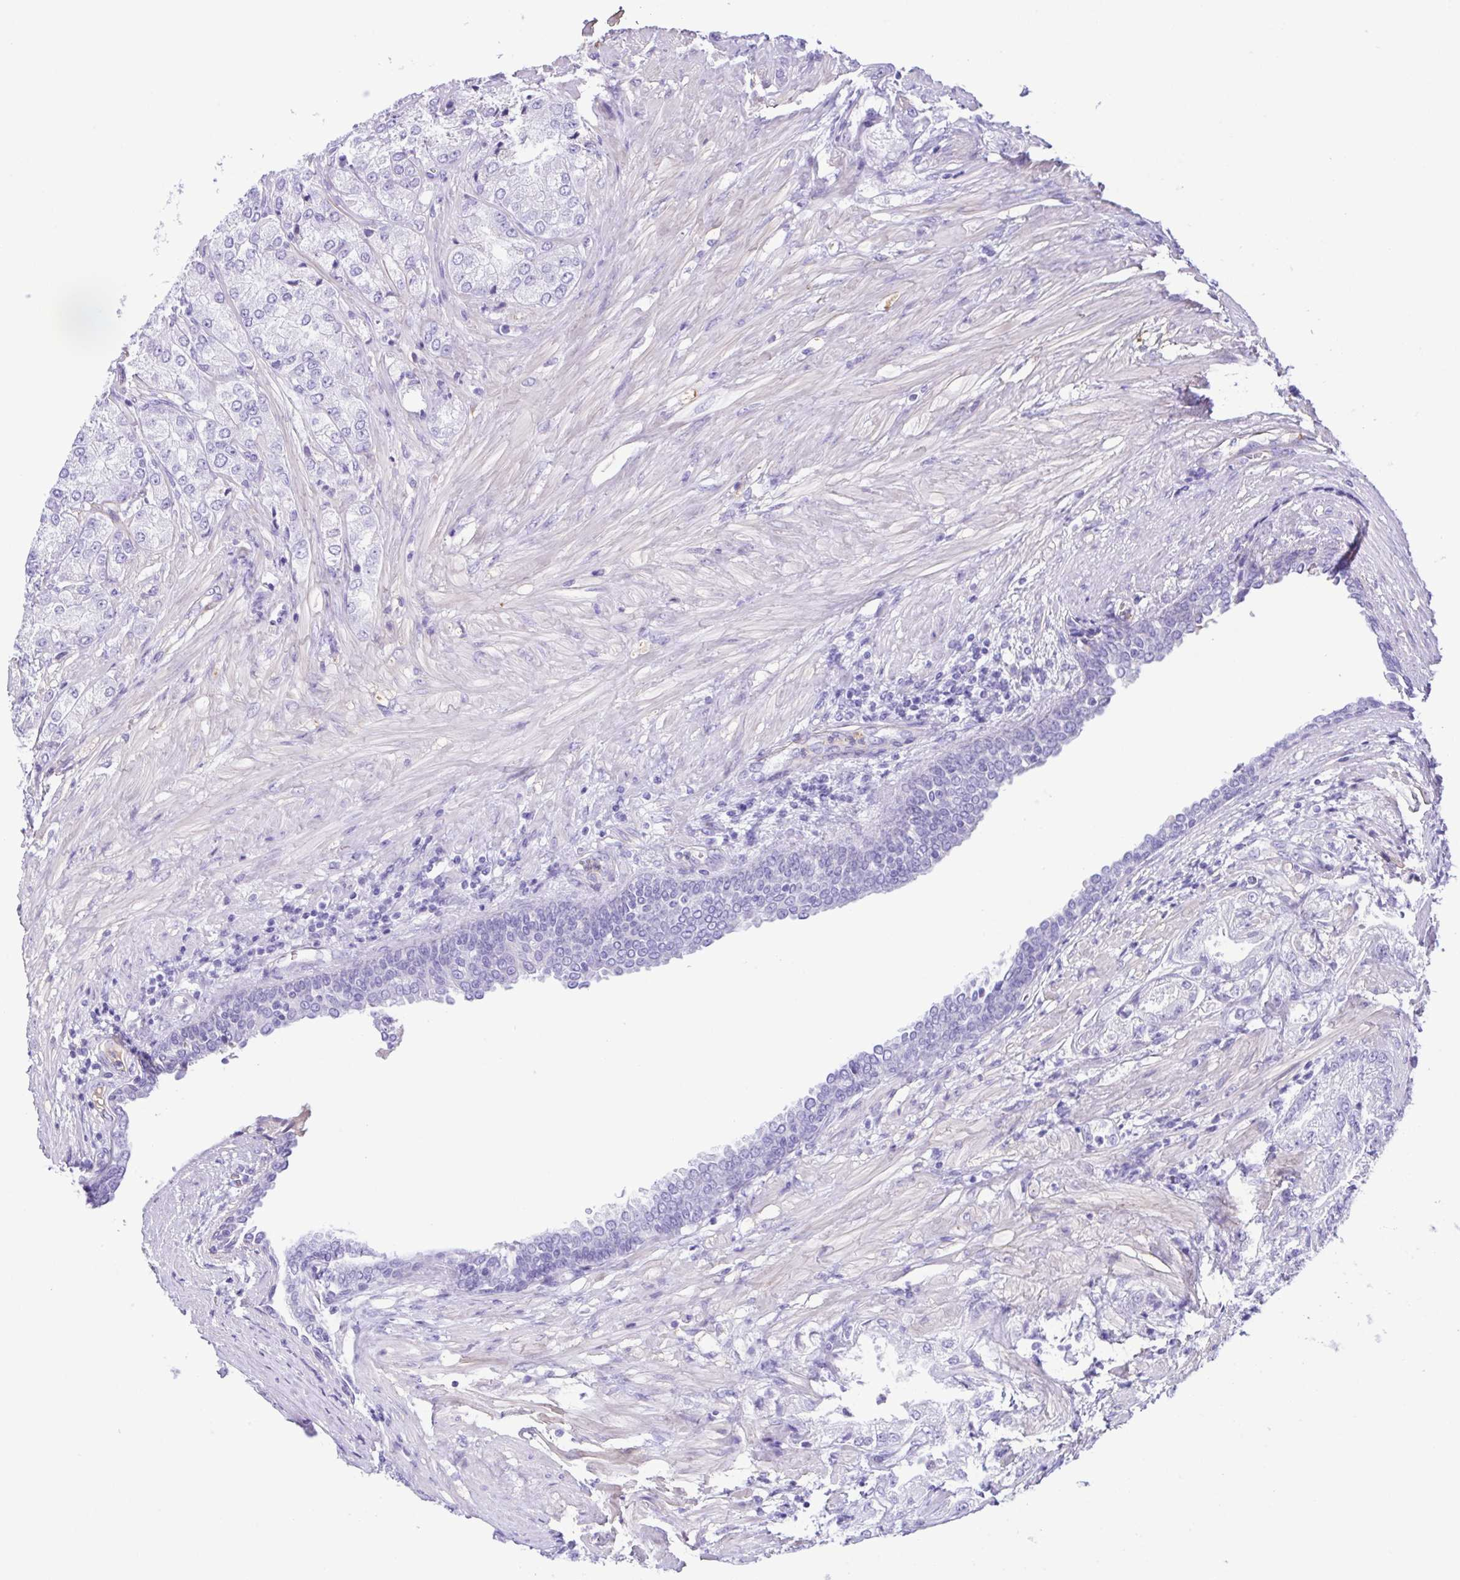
{"staining": {"intensity": "negative", "quantity": "none", "location": "none"}, "tissue": "prostate cancer", "cell_type": "Tumor cells", "image_type": "cancer", "snomed": [{"axis": "morphology", "description": "Adenocarcinoma, High grade"}, {"axis": "topography", "description": "Prostate"}], "caption": "A high-resolution histopathology image shows IHC staining of adenocarcinoma (high-grade) (prostate), which reveals no significant staining in tumor cells. (Brightfield microscopy of DAB immunohistochemistry (IHC) at high magnification).", "gene": "CYP11B1", "patient": {"sex": "male", "age": 61}}